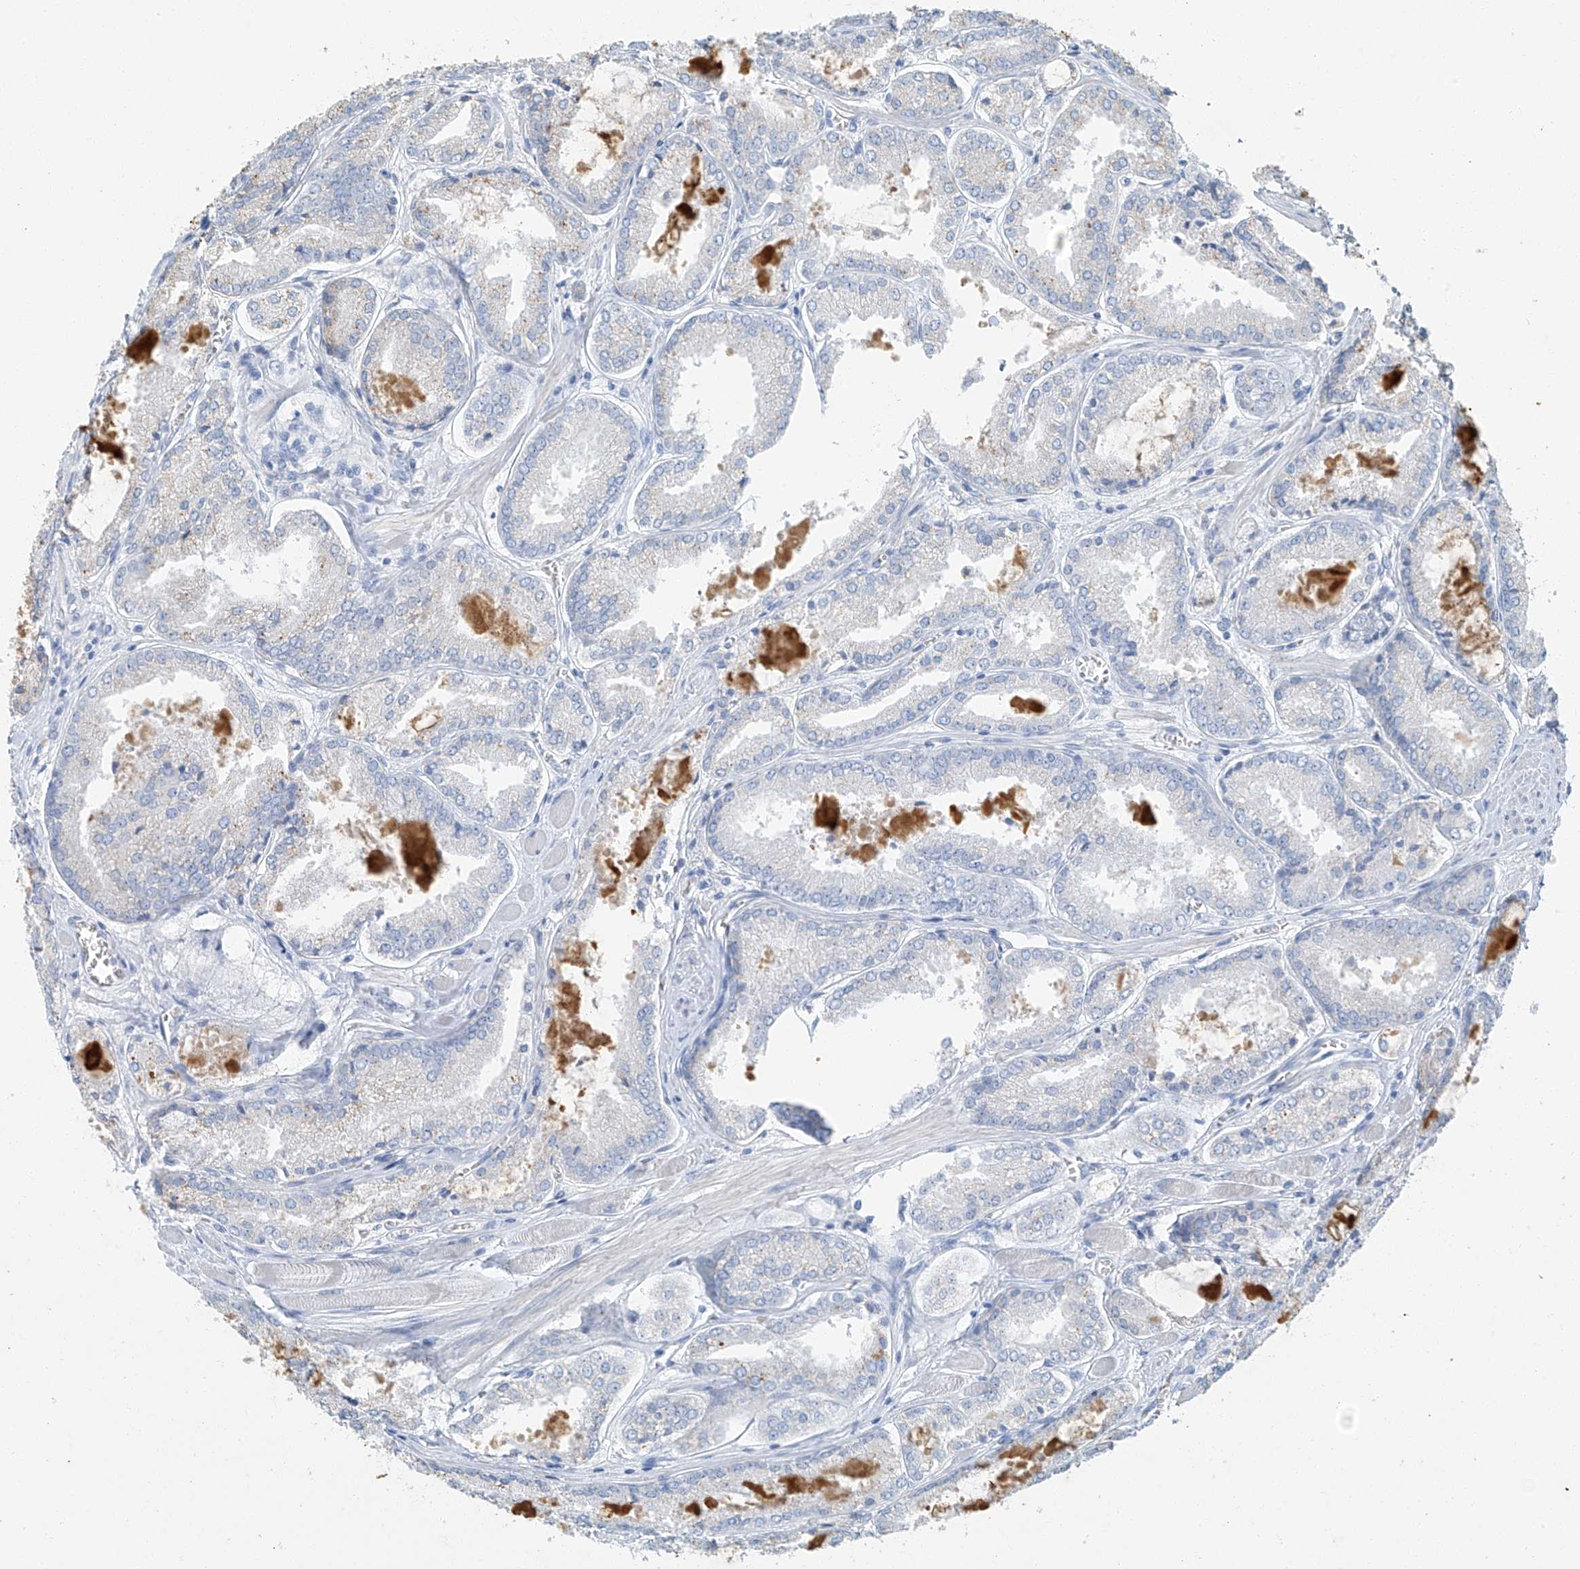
{"staining": {"intensity": "negative", "quantity": "none", "location": "none"}, "tissue": "prostate cancer", "cell_type": "Tumor cells", "image_type": "cancer", "snomed": [{"axis": "morphology", "description": "Adenocarcinoma, Low grade"}, {"axis": "topography", "description": "Prostate"}], "caption": "Adenocarcinoma (low-grade) (prostate) stained for a protein using immunohistochemistry exhibits no staining tumor cells.", "gene": "C1orf87", "patient": {"sex": "male", "age": 67}}